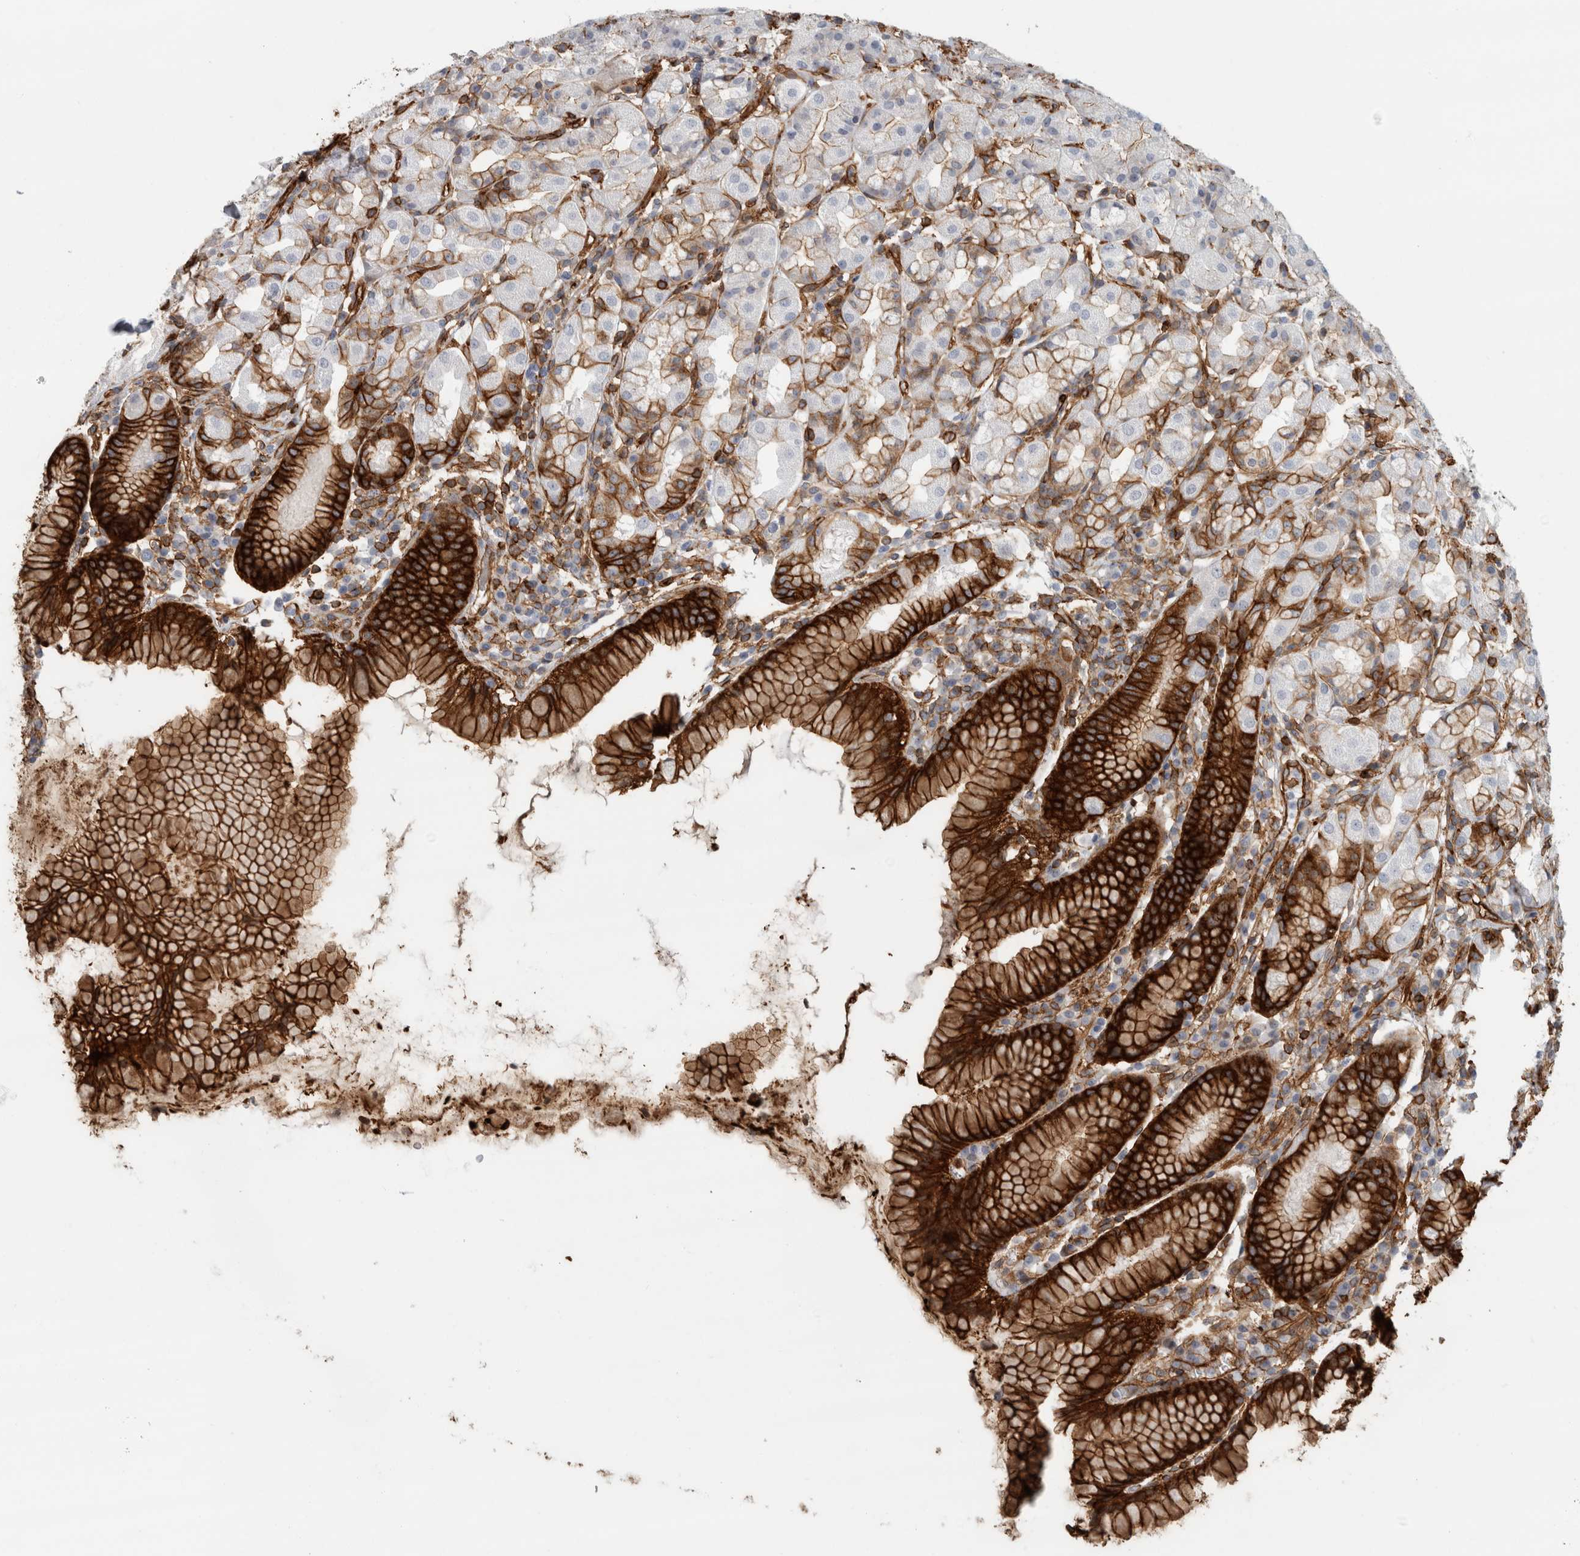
{"staining": {"intensity": "strong", "quantity": "25%-75%", "location": "cytoplasmic/membranous"}, "tissue": "stomach", "cell_type": "Glandular cells", "image_type": "normal", "snomed": [{"axis": "morphology", "description": "Normal tissue, NOS"}, {"axis": "topography", "description": "Stomach, lower"}], "caption": "Immunohistochemical staining of normal stomach demonstrates strong cytoplasmic/membranous protein expression in about 25%-75% of glandular cells.", "gene": "AHNAK", "patient": {"sex": "female", "age": 56}}